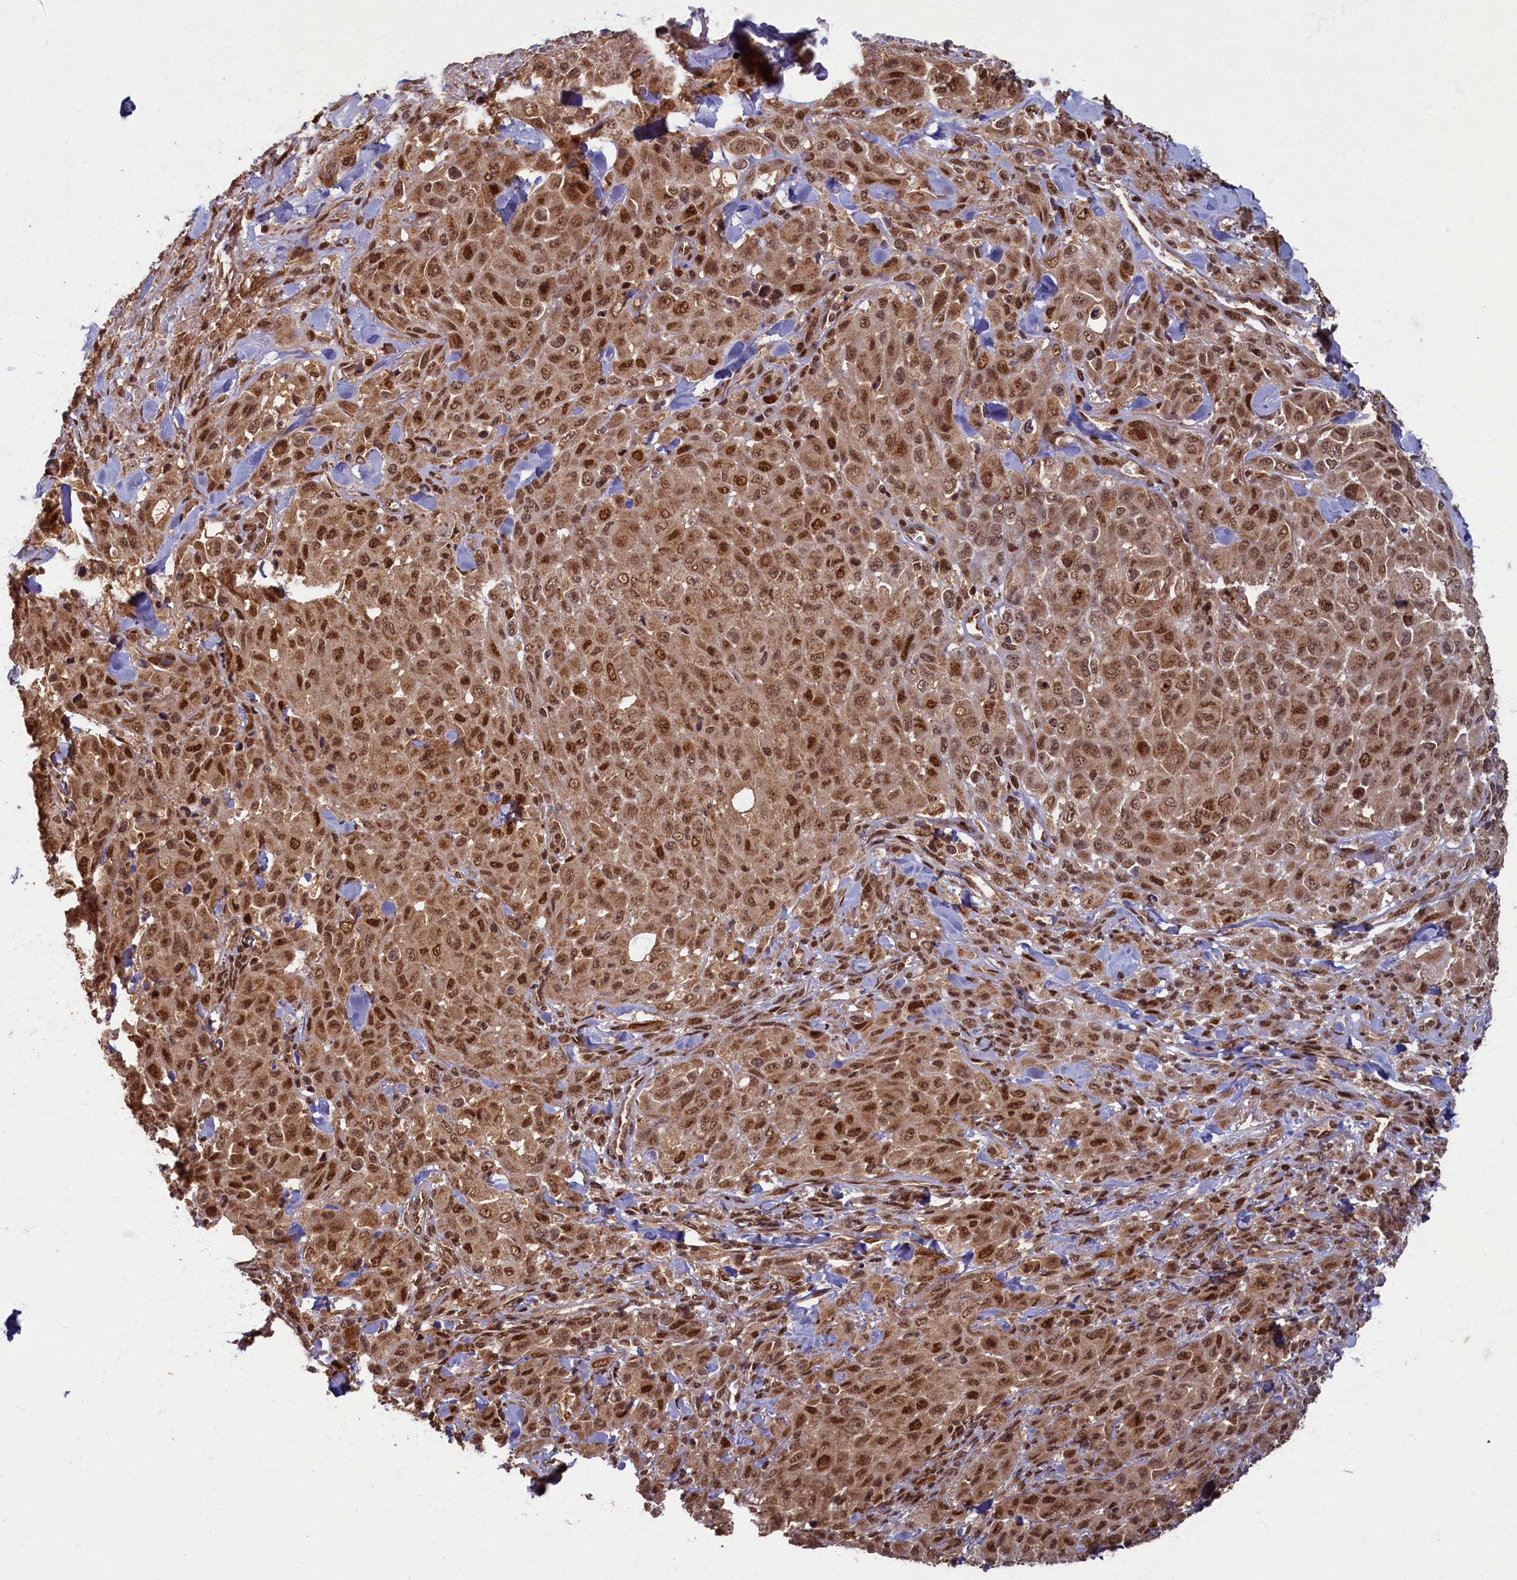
{"staining": {"intensity": "strong", "quantity": ">75%", "location": "nuclear"}, "tissue": "melanoma", "cell_type": "Tumor cells", "image_type": "cancer", "snomed": [{"axis": "morphology", "description": "Malignant melanoma, Metastatic site"}, {"axis": "topography", "description": "Skin"}], "caption": "Immunohistochemistry (IHC) (DAB) staining of melanoma shows strong nuclear protein expression in approximately >75% of tumor cells.", "gene": "BRCA1", "patient": {"sex": "female", "age": 81}}